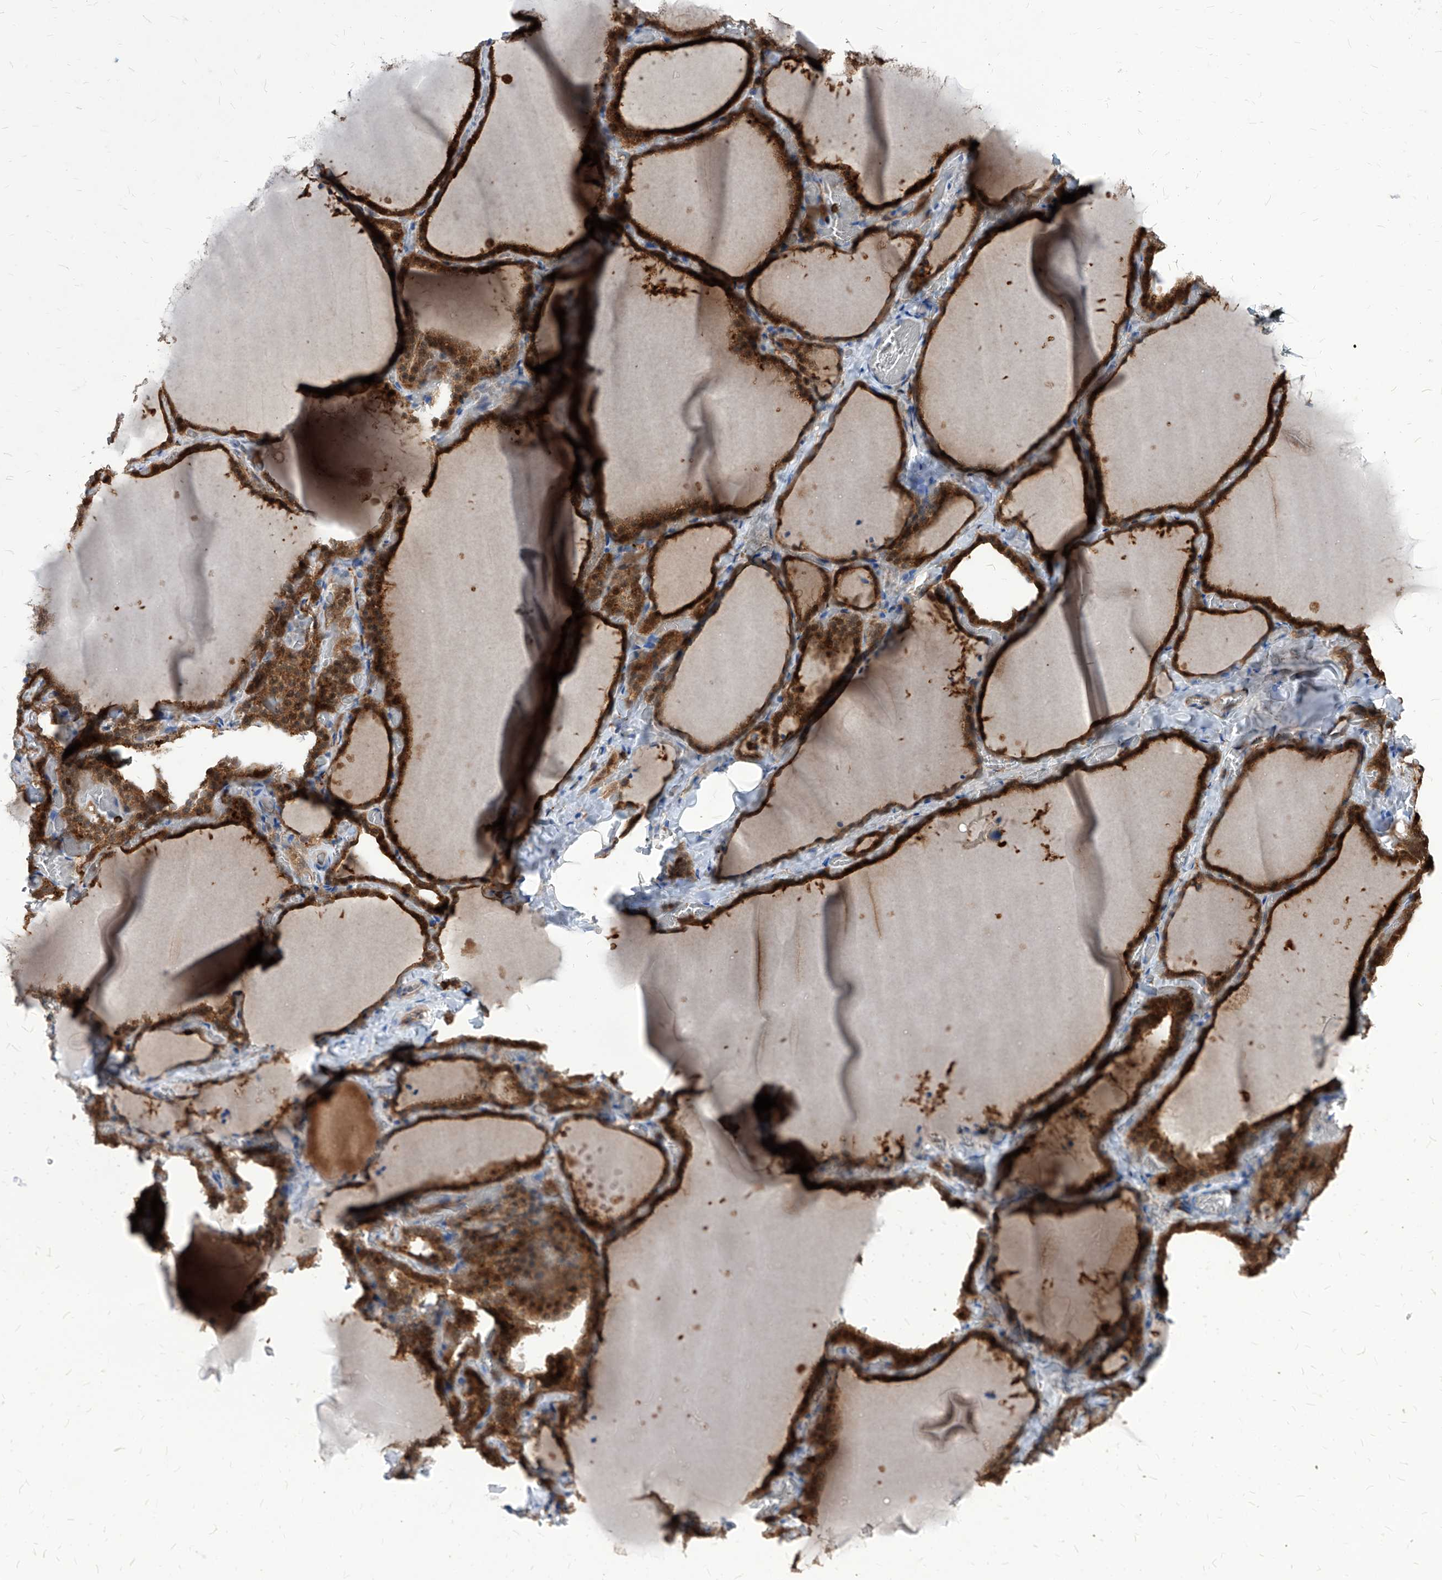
{"staining": {"intensity": "strong", "quantity": "25%-75%", "location": "cytoplasmic/membranous"}, "tissue": "thyroid gland", "cell_type": "Glandular cells", "image_type": "normal", "snomed": [{"axis": "morphology", "description": "Normal tissue, NOS"}, {"axis": "topography", "description": "Thyroid gland"}], "caption": "Protein staining of normal thyroid gland exhibits strong cytoplasmic/membranous expression in about 25%-75% of glandular cells.", "gene": "ABRACL", "patient": {"sex": "female", "age": 22}}